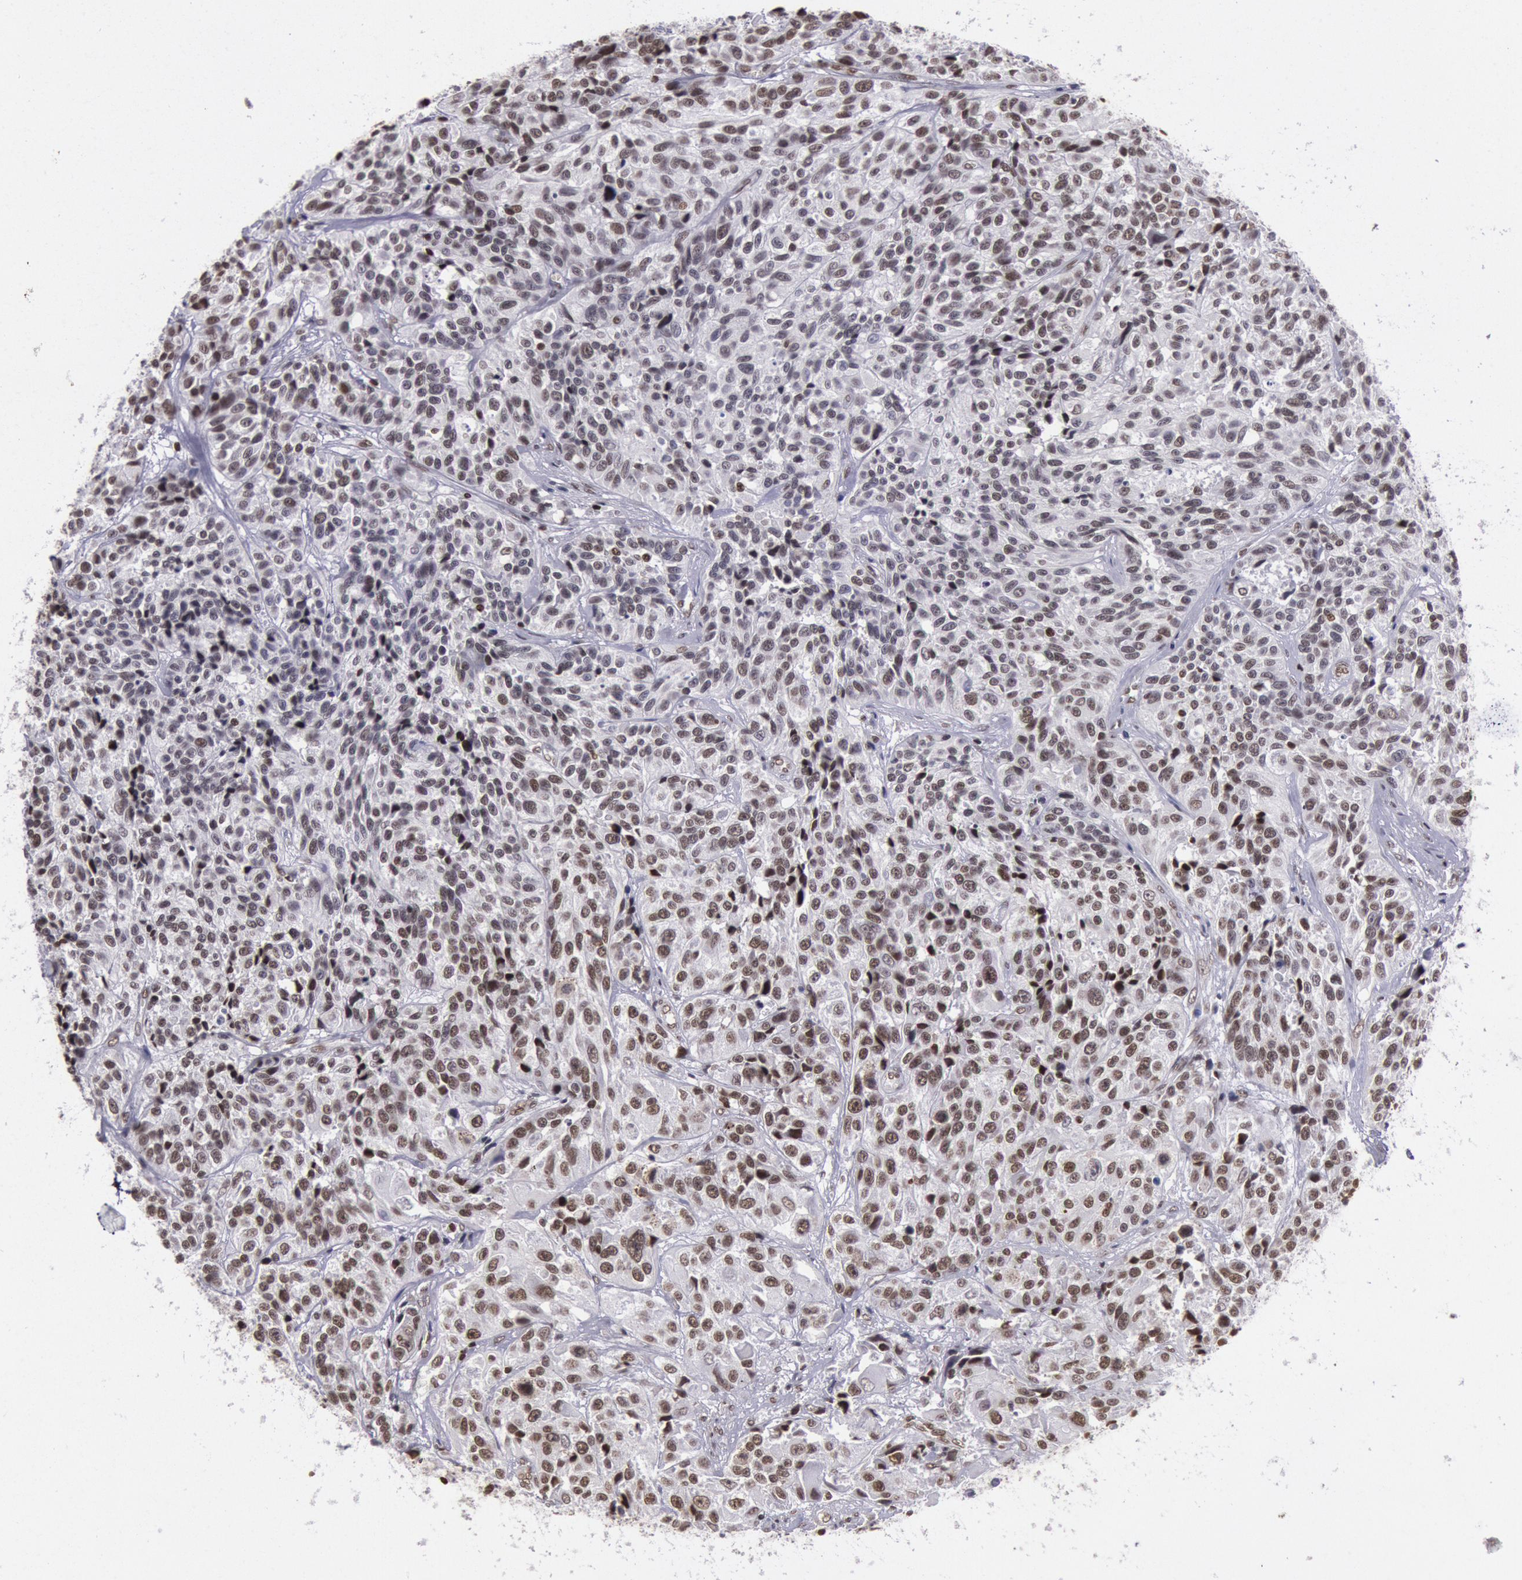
{"staining": {"intensity": "moderate", "quantity": ">75%", "location": "nuclear"}, "tissue": "urothelial cancer", "cell_type": "Tumor cells", "image_type": "cancer", "snomed": [{"axis": "morphology", "description": "Urothelial carcinoma, High grade"}, {"axis": "topography", "description": "Urinary bladder"}], "caption": "This is an image of immunohistochemistry staining of high-grade urothelial carcinoma, which shows moderate positivity in the nuclear of tumor cells.", "gene": "NKAP", "patient": {"sex": "female", "age": 81}}